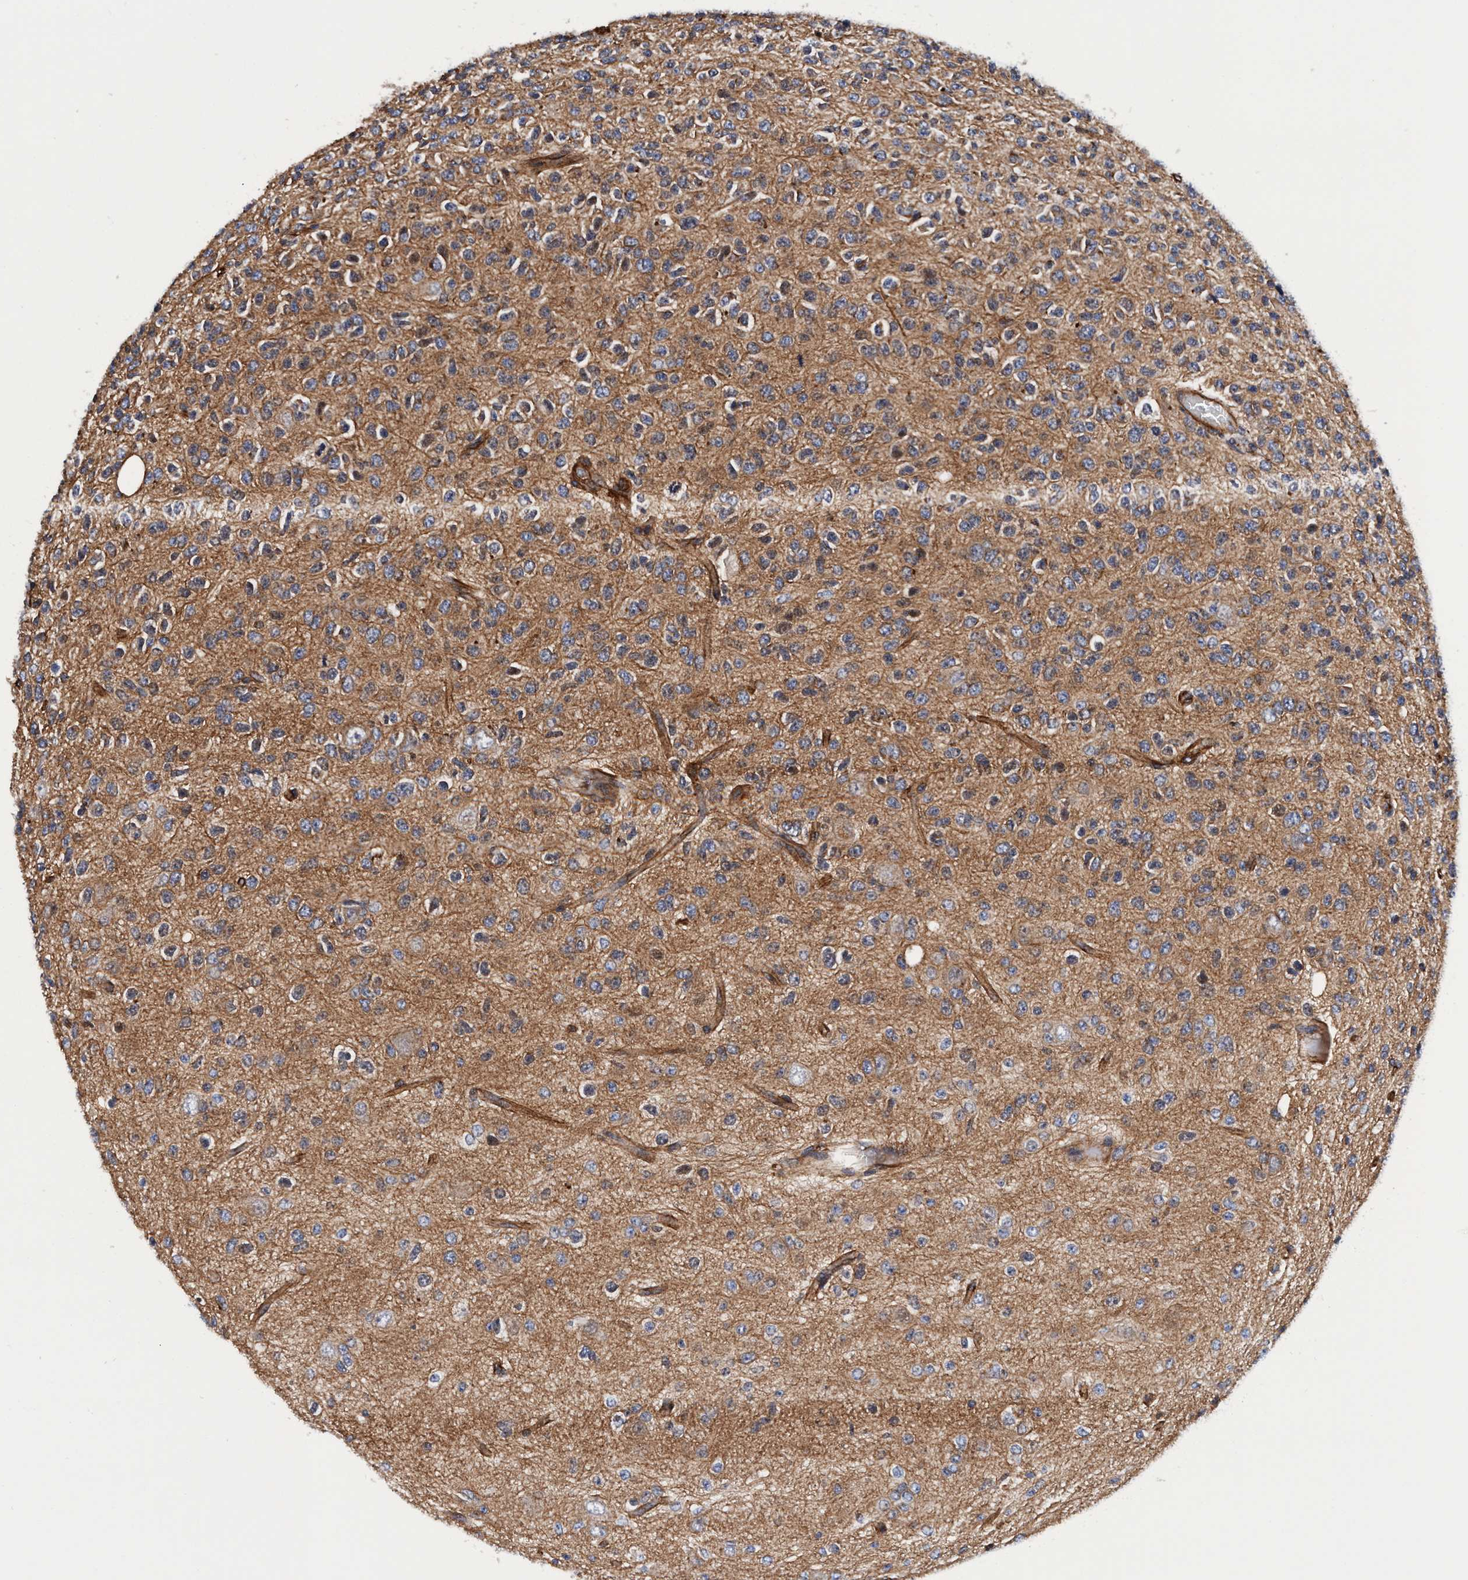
{"staining": {"intensity": "moderate", "quantity": ">75%", "location": "cytoplasmic/membranous"}, "tissue": "glioma", "cell_type": "Tumor cells", "image_type": "cancer", "snomed": [{"axis": "morphology", "description": "Glioma, malignant, High grade"}, {"axis": "topography", "description": "pancreas cauda"}], "caption": "IHC image of malignant glioma (high-grade) stained for a protein (brown), which displays medium levels of moderate cytoplasmic/membranous staining in approximately >75% of tumor cells.", "gene": "MCM3AP", "patient": {"sex": "male", "age": 60}}